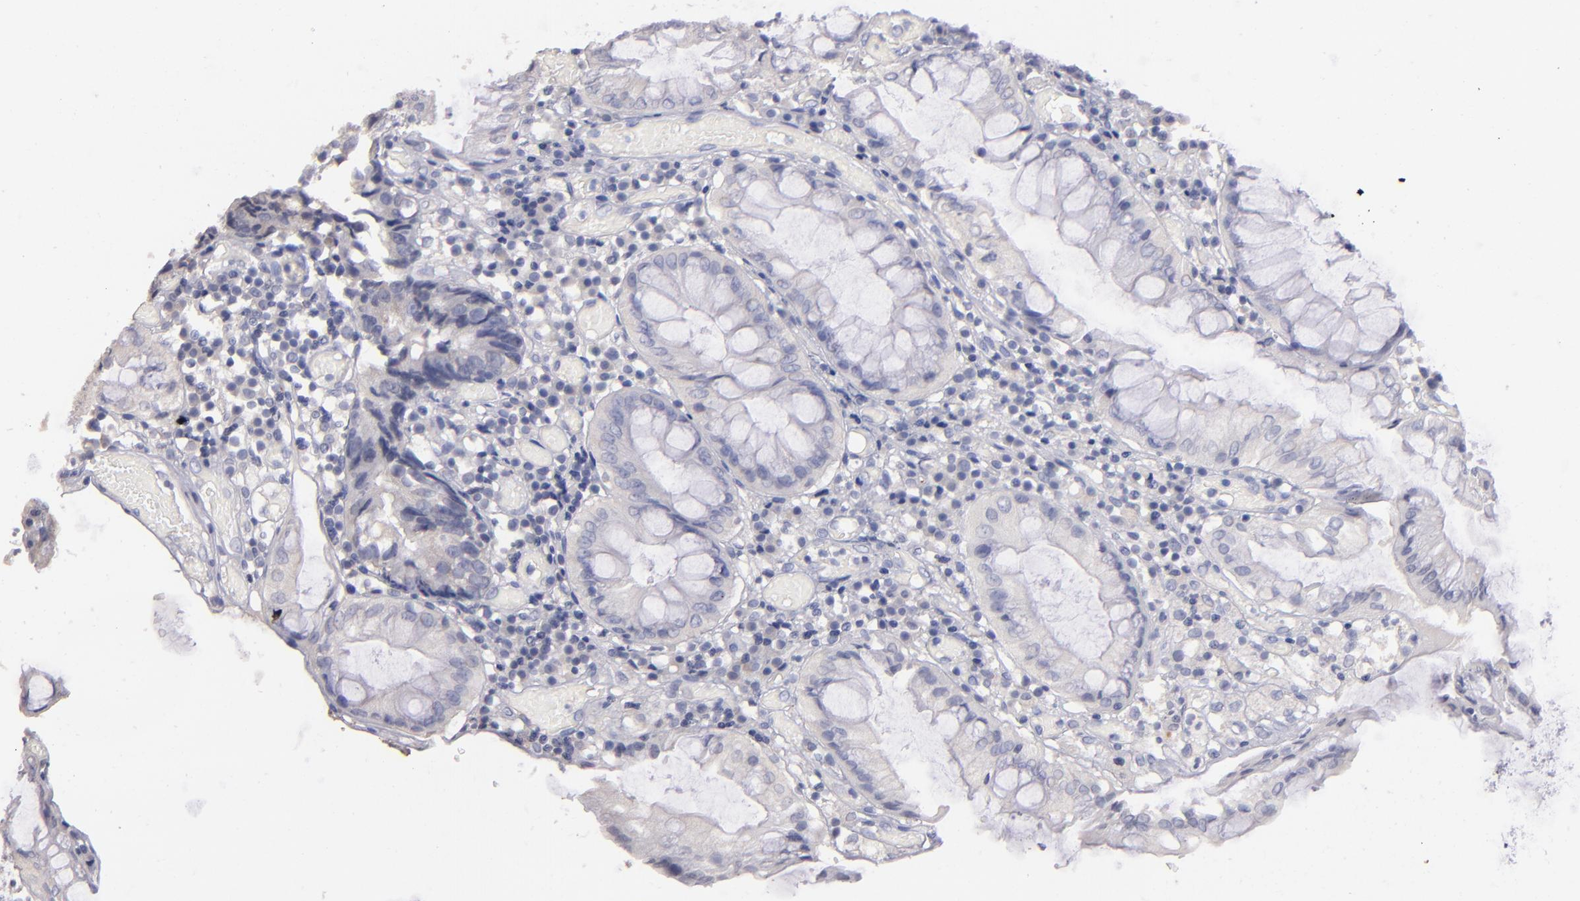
{"staining": {"intensity": "weak", "quantity": "<25%", "location": "cytoplasmic/membranous"}, "tissue": "colorectal cancer", "cell_type": "Tumor cells", "image_type": "cancer", "snomed": [{"axis": "morphology", "description": "Adenocarcinoma, NOS"}, {"axis": "topography", "description": "Rectum"}], "caption": "High magnification brightfield microscopy of adenocarcinoma (colorectal) stained with DAB (3,3'-diaminobenzidine) (brown) and counterstained with hematoxylin (blue): tumor cells show no significant positivity.", "gene": "UPF3B", "patient": {"sex": "female", "age": 98}}